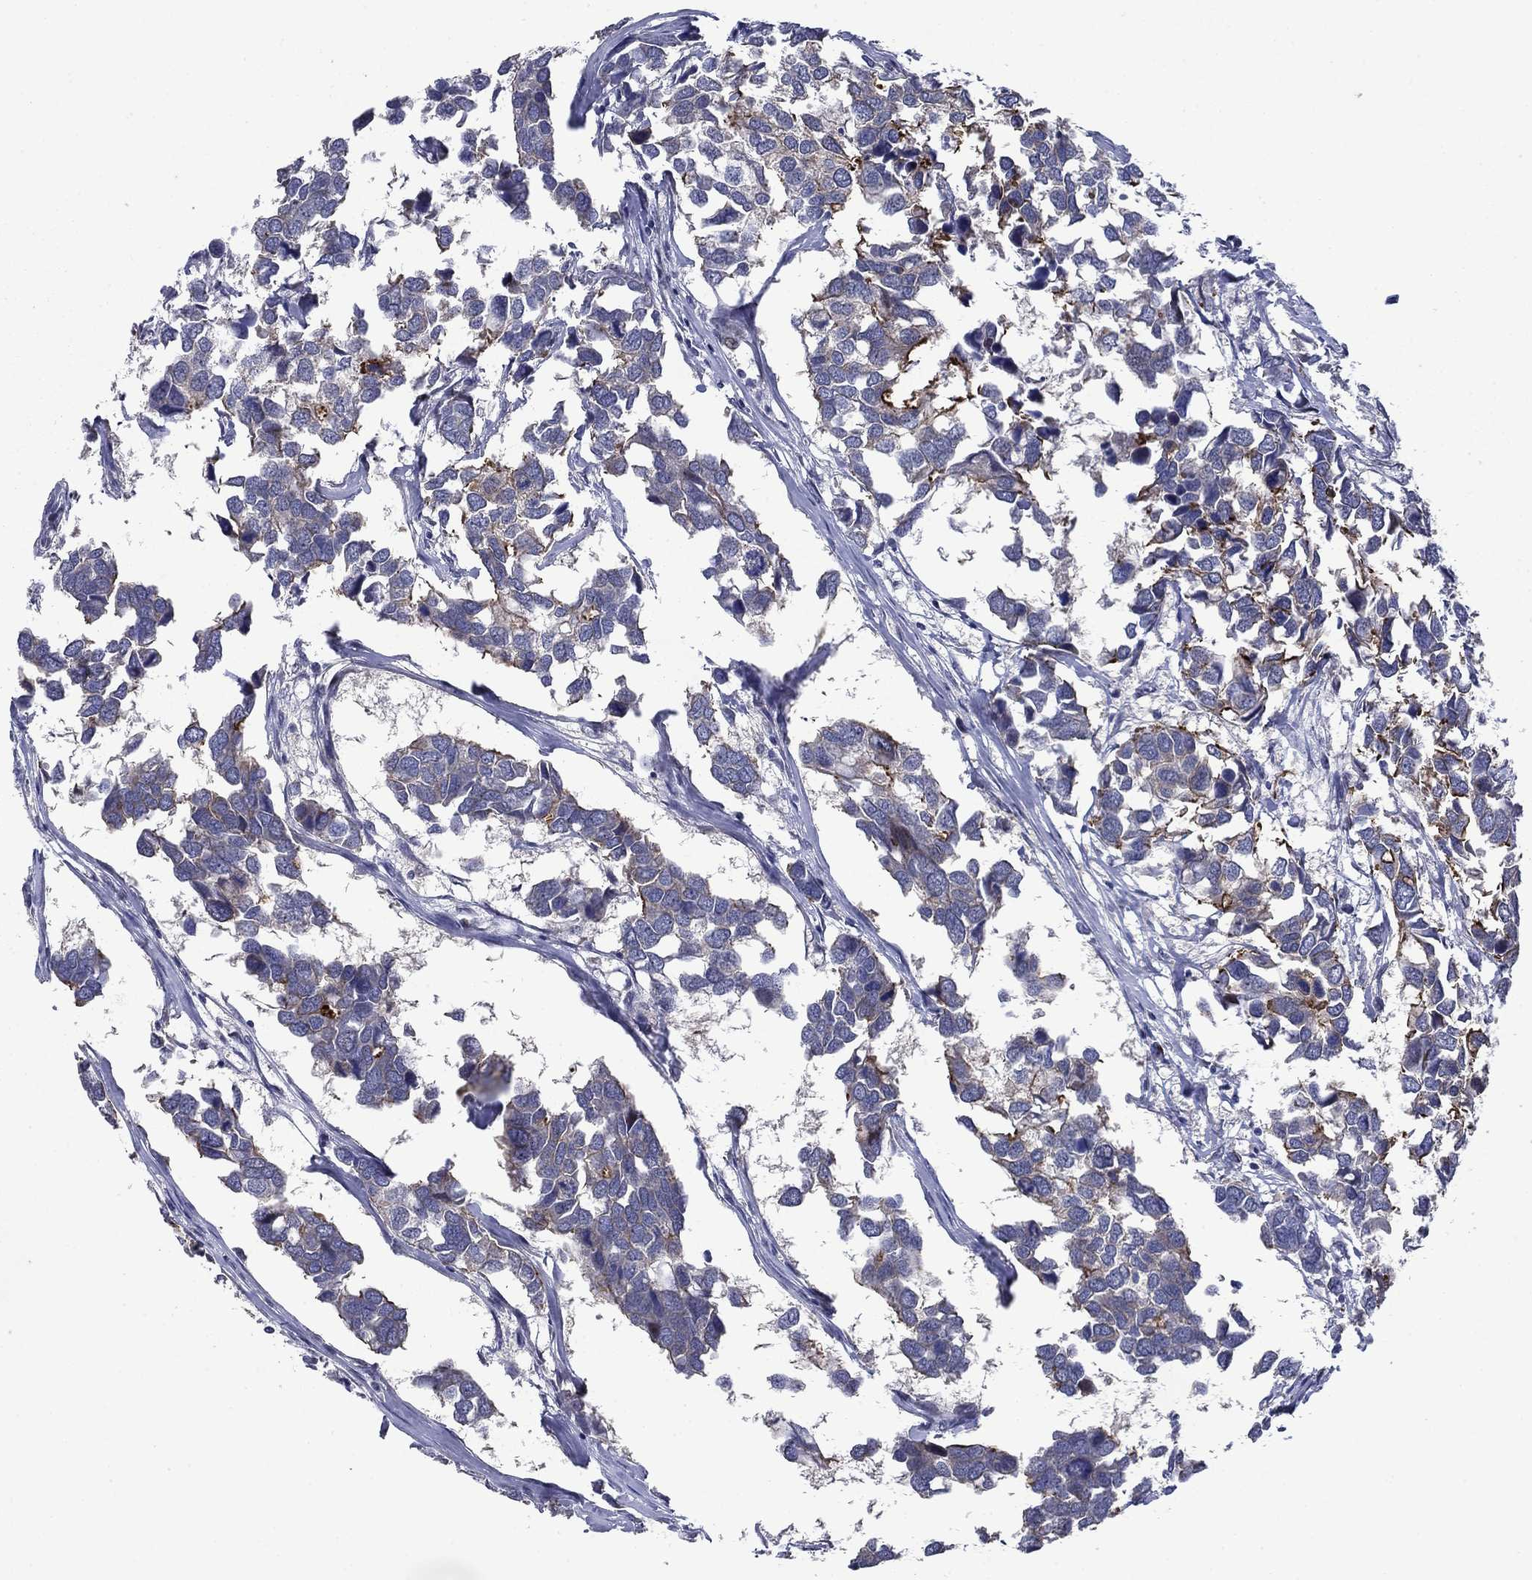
{"staining": {"intensity": "strong", "quantity": "<25%", "location": "cytoplasmic/membranous"}, "tissue": "breast cancer", "cell_type": "Tumor cells", "image_type": "cancer", "snomed": [{"axis": "morphology", "description": "Duct carcinoma"}, {"axis": "topography", "description": "Breast"}], "caption": "Immunohistochemistry (DAB (3,3'-diaminobenzidine)) staining of breast cancer exhibits strong cytoplasmic/membranous protein staining in approximately <25% of tumor cells.", "gene": "SLC7A1", "patient": {"sex": "female", "age": 83}}